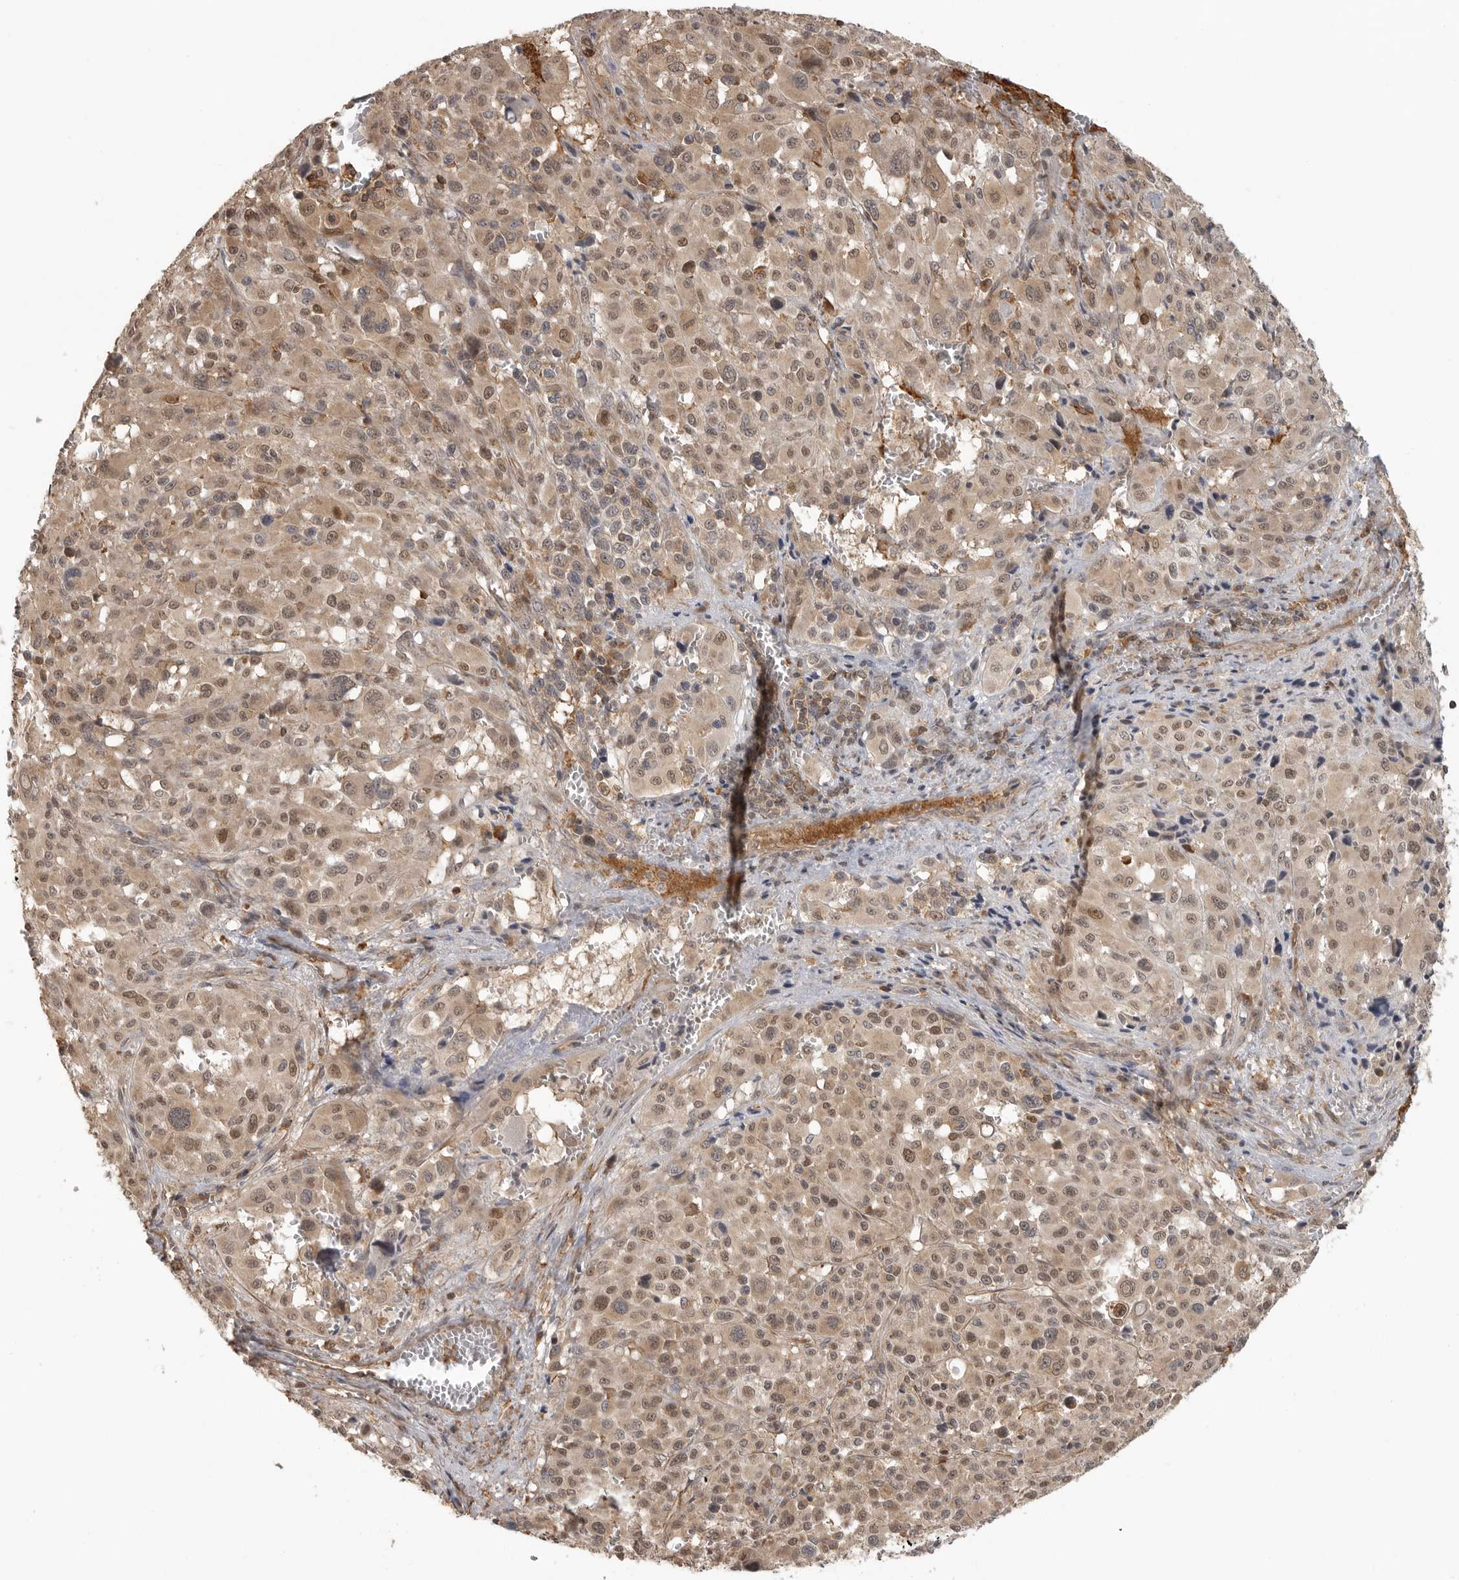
{"staining": {"intensity": "weak", "quantity": ">75%", "location": "cytoplasmic/membranous,nuclear"}, "tissue": "melanoma", "cell_type": "Tumor cells", "image_type": "cancer", "snomed": [{"axis": "morphology", "description": "Malignant melanoma, Metastatic site"}, {"axis": "topography", "description": "Skin"}], "caption": "About >75% of tumor cells in malignant melanoma (metastatic site) exhibit weak cytoplasmic/membranous and nuclear protein expression as visualized by brown immunohistochemical staining.", "gene": "ERN1", "patient": {"sex": "female", "age": 74}}